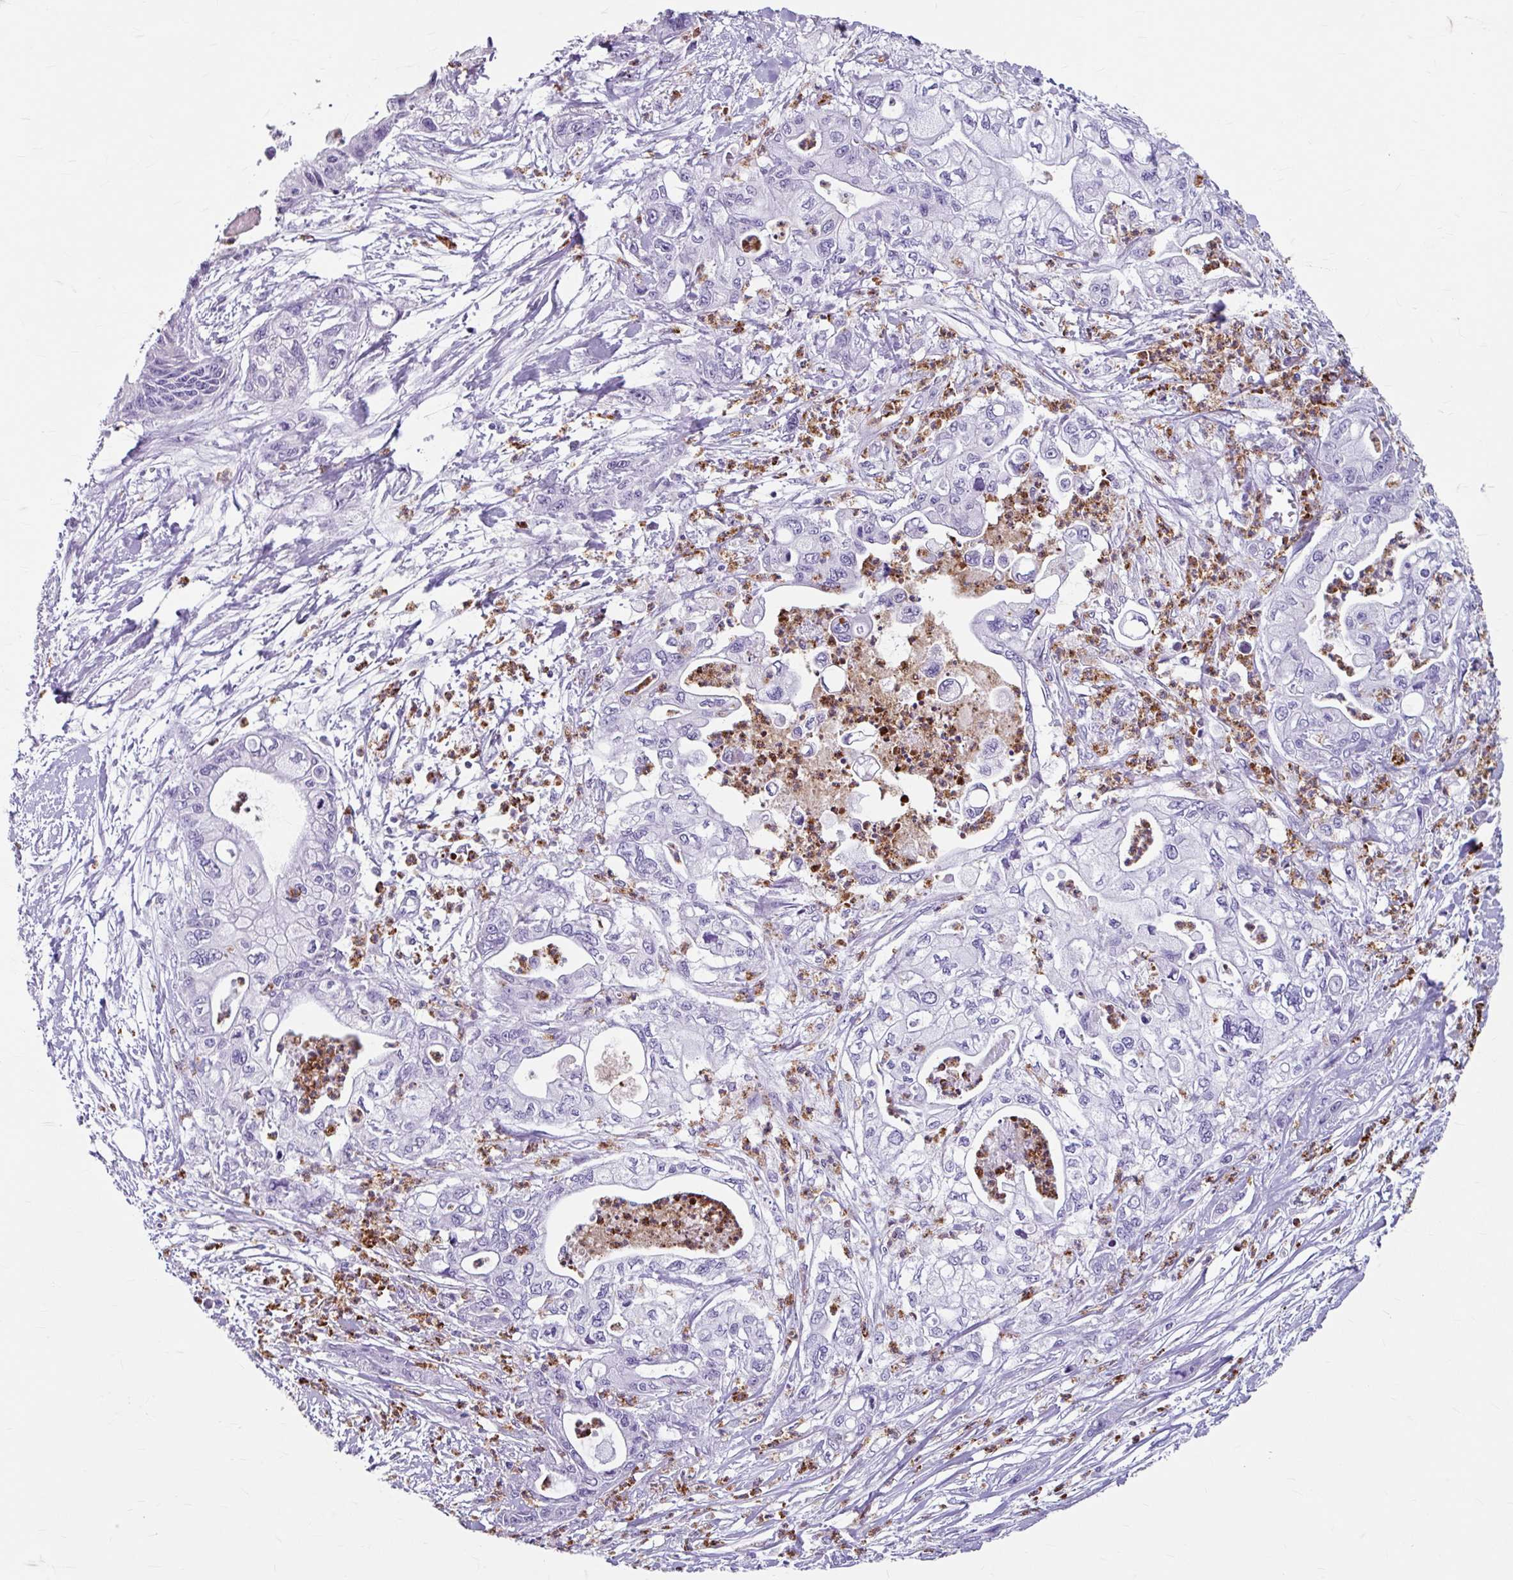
{"staining": {"intensity": "negative", "quantity": "none", "location": "none"}, "tissue": "pancreatic cancer", "cell_type": "Tumor cells", "image_type": "cancer", "snomed": [{"axis": "morphology", "description": "Adenocarcinoma, NOS"}, {"axis": "topography", "description": "Pancreas"}], "caption": "High magnification brightfield microscopy of adenocarcinoma (pancreatic) stained with DAB (3,3'-diaminobenzidine) (brown) and counterstained with hematoxylin (blue): tumor cells show no significant positivity. Brightfield microscopy of IHC stained with DAB (3,3'-diaminobenzidine) (brown) and hematoxylin (blue), captured at high magnification.", "gene": "ANKRD1", "patient": {"sex": "male", "age": 61}}